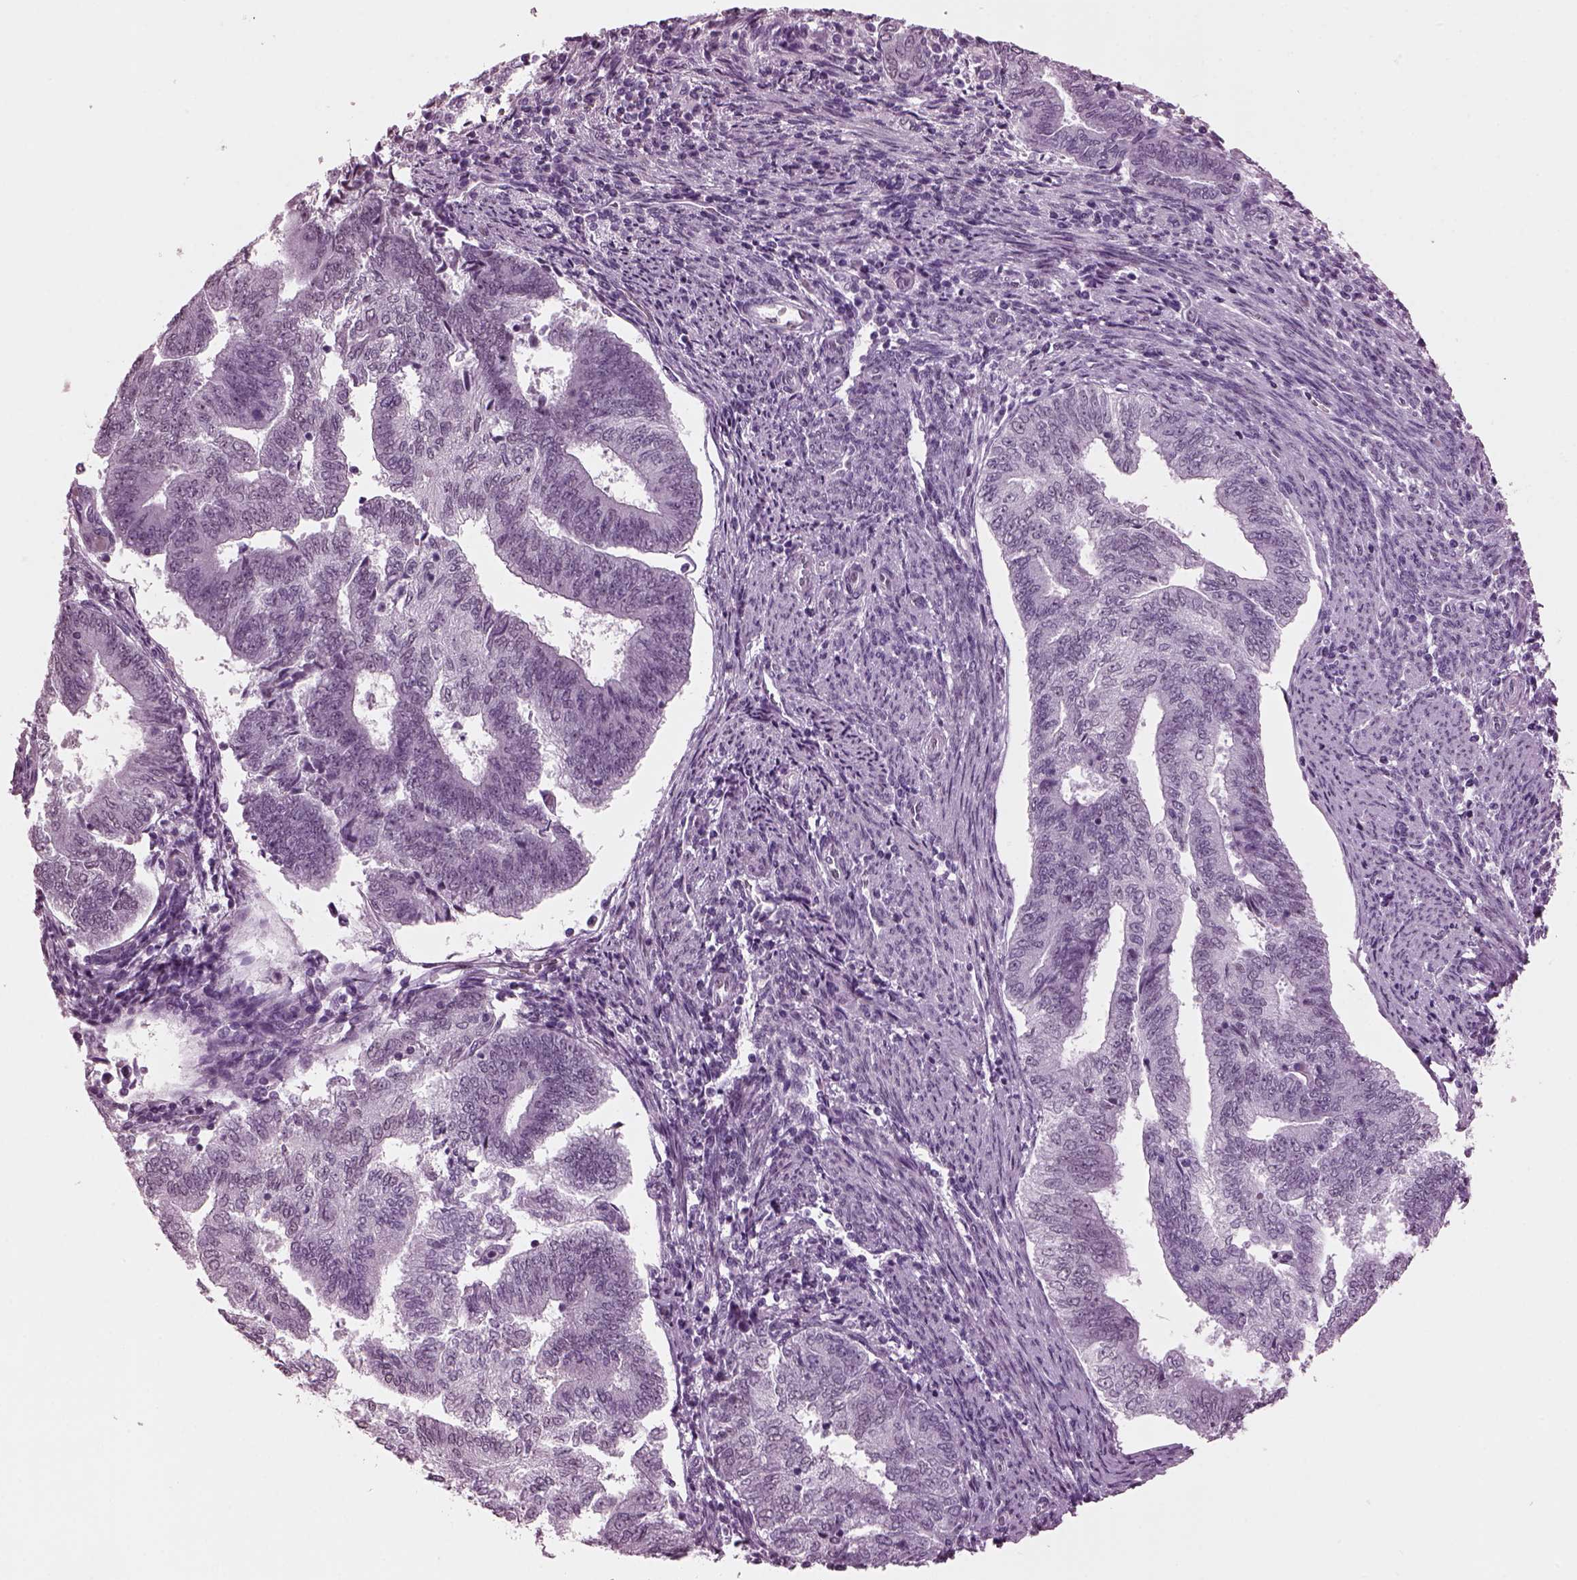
{"staining": {"intensity": "negative", "quantity": "none", "location": "none"}, "tissue": "endometrial cancer", "cell_type": "Tumor cells", "image_type": "cancer", "snomed": [{"axis": "morphology", "description": "Adenocarcinoma, NOS"}, {"axis": "topography", "description": "Endometrium"}], "caption": "Tumor cells show no significant protein positivity in endometrial cancer.", "gene": "KRTAP3-2", "patient": {"sex": "female", "age": 65}}